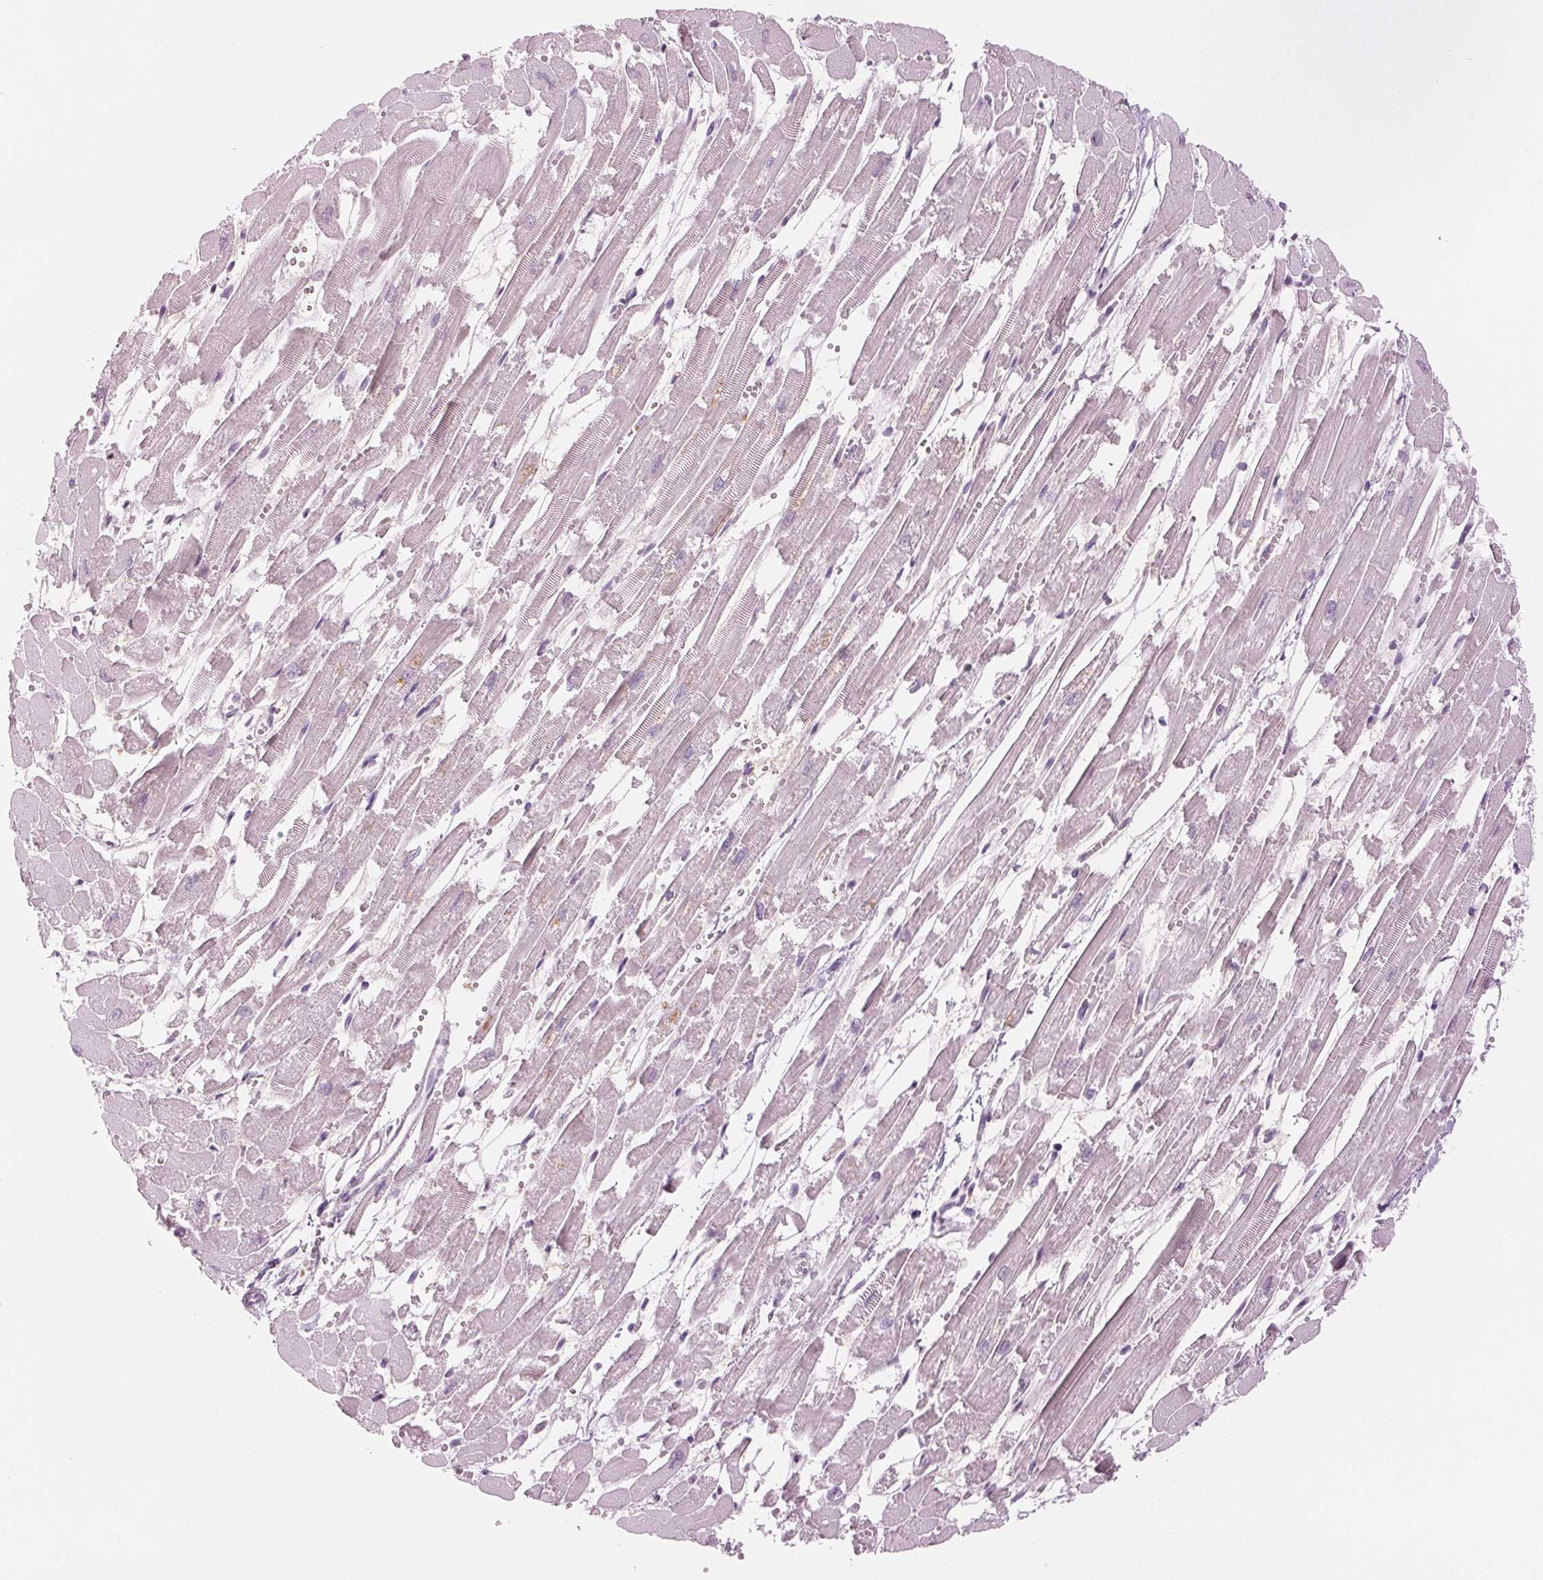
{"staining": {"intensity": "weak", "quantity": "<25%", "location": "cytoplasmic/membranous"}, "tissue": "heart muscle", "cell_type": "Cardiomyocytes", "image_type": "normal", "snomed": [{"axis": "morphology", "description": "Normal tissue, NOS"}, {"axis": "topography", "description": "Heart"}], "caption": "IHC histopathology image of benign human heart muscle stained for a protein (brown), which exhibits no staining in cardiomyocytes. (Immunohistochemistry, brightfield microscopy, high magnification).", "gene": "EHHADH", "patient": {"sex": "female", "age": 52}}